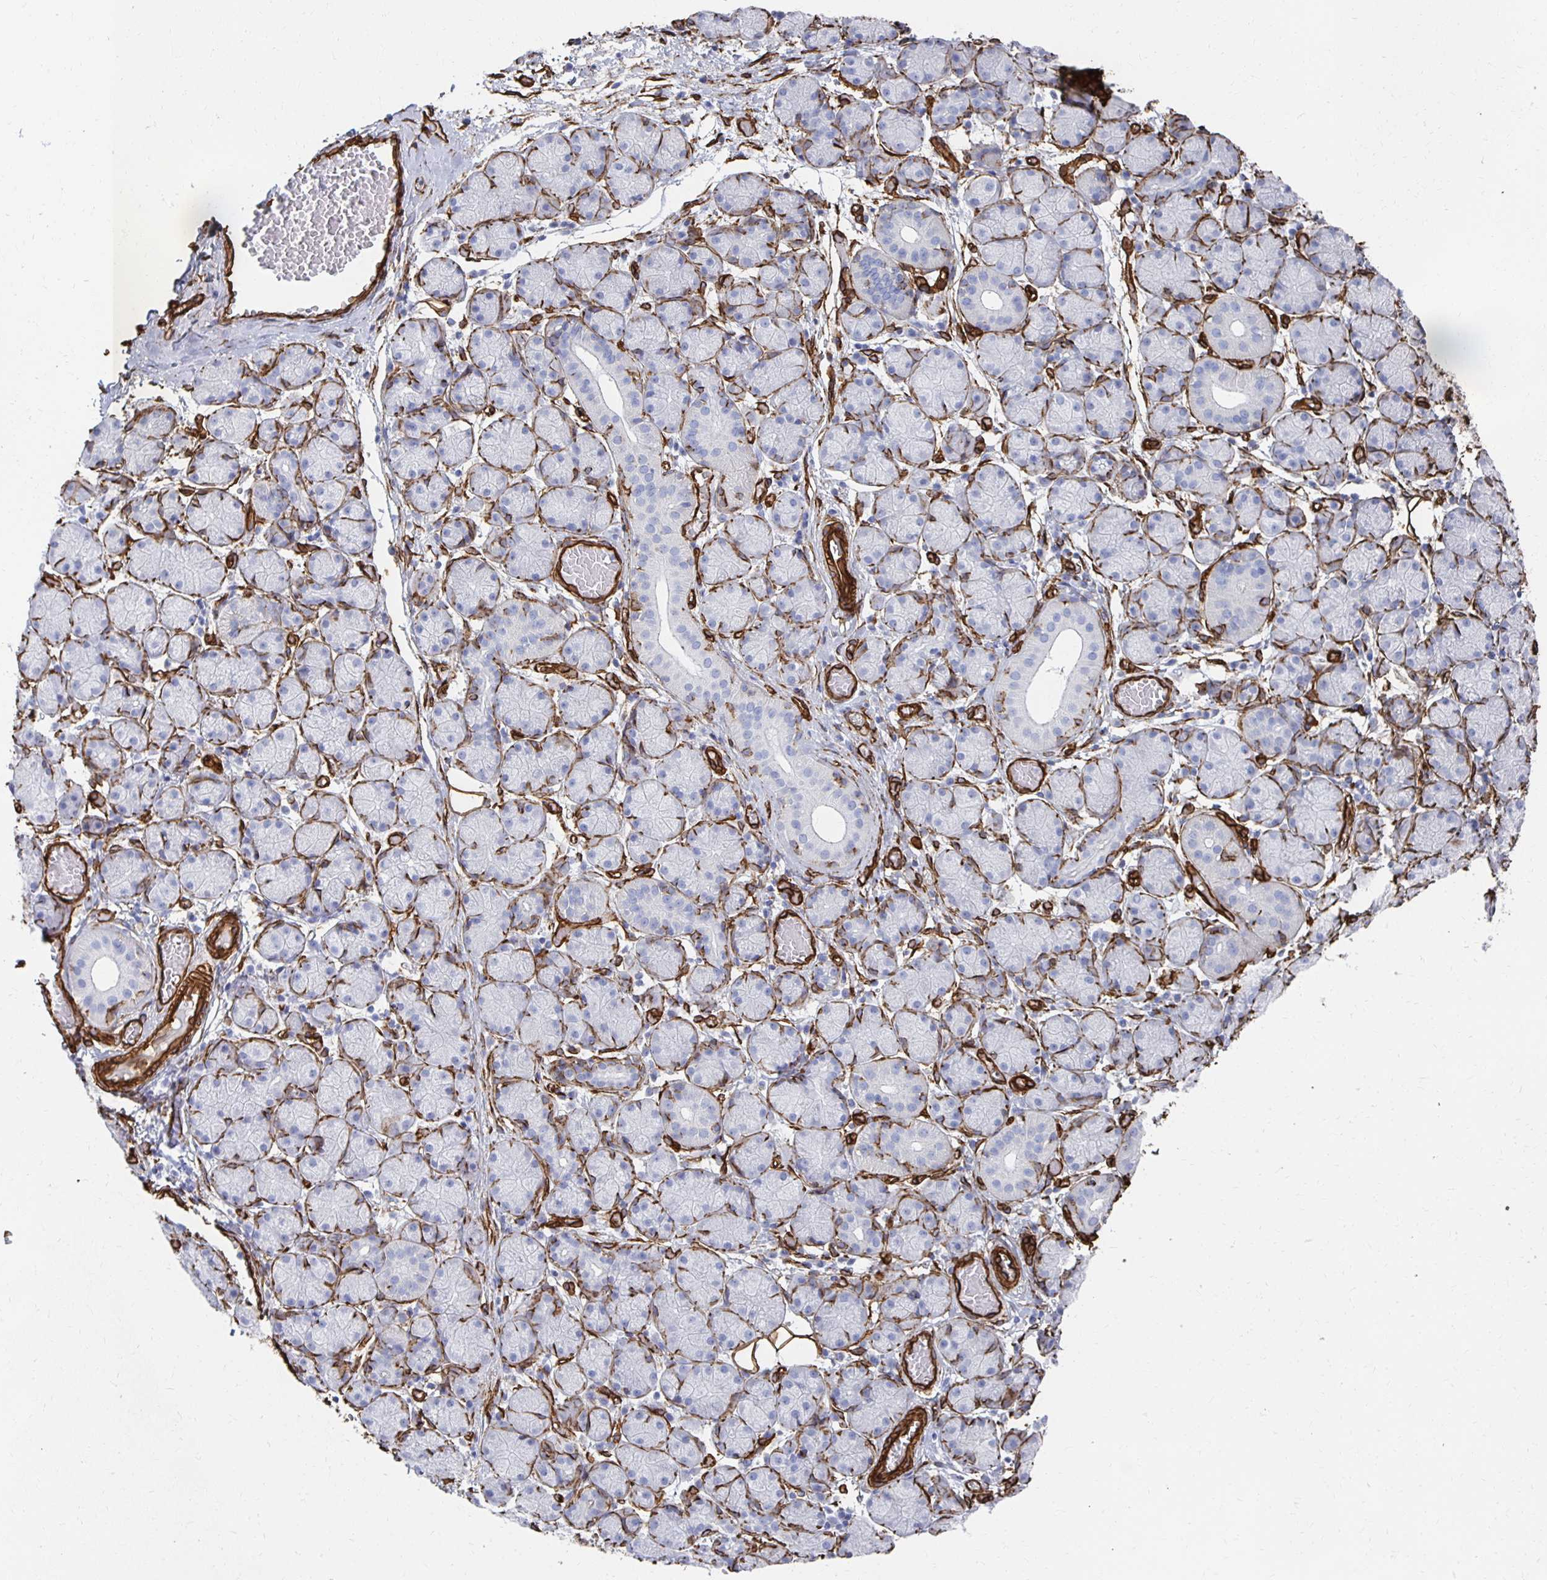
{"staining": {"intensity": "moderate", "quantity": "<25%", "location": "cytoplasmic/membranous"}, "tissue": "salivary gland", "cell_type": "Glandular cells", "image_type": "normal", "snomed": [{"axis": "morphology", "description": "Normal tissue, NOS"}, {"axis": "topography", "description": "Salivary gland"}], "caption": "Immunohistochemistry (IHC) photomicrograph of benign human salivary gland stained for a protein (brown), which shows low levels of moderate cytoplasmic/membranous positivity in approximately <25% of glandular cells.", "gene": "VIPR2", "patient": {"sex": "female", "age": 24}}